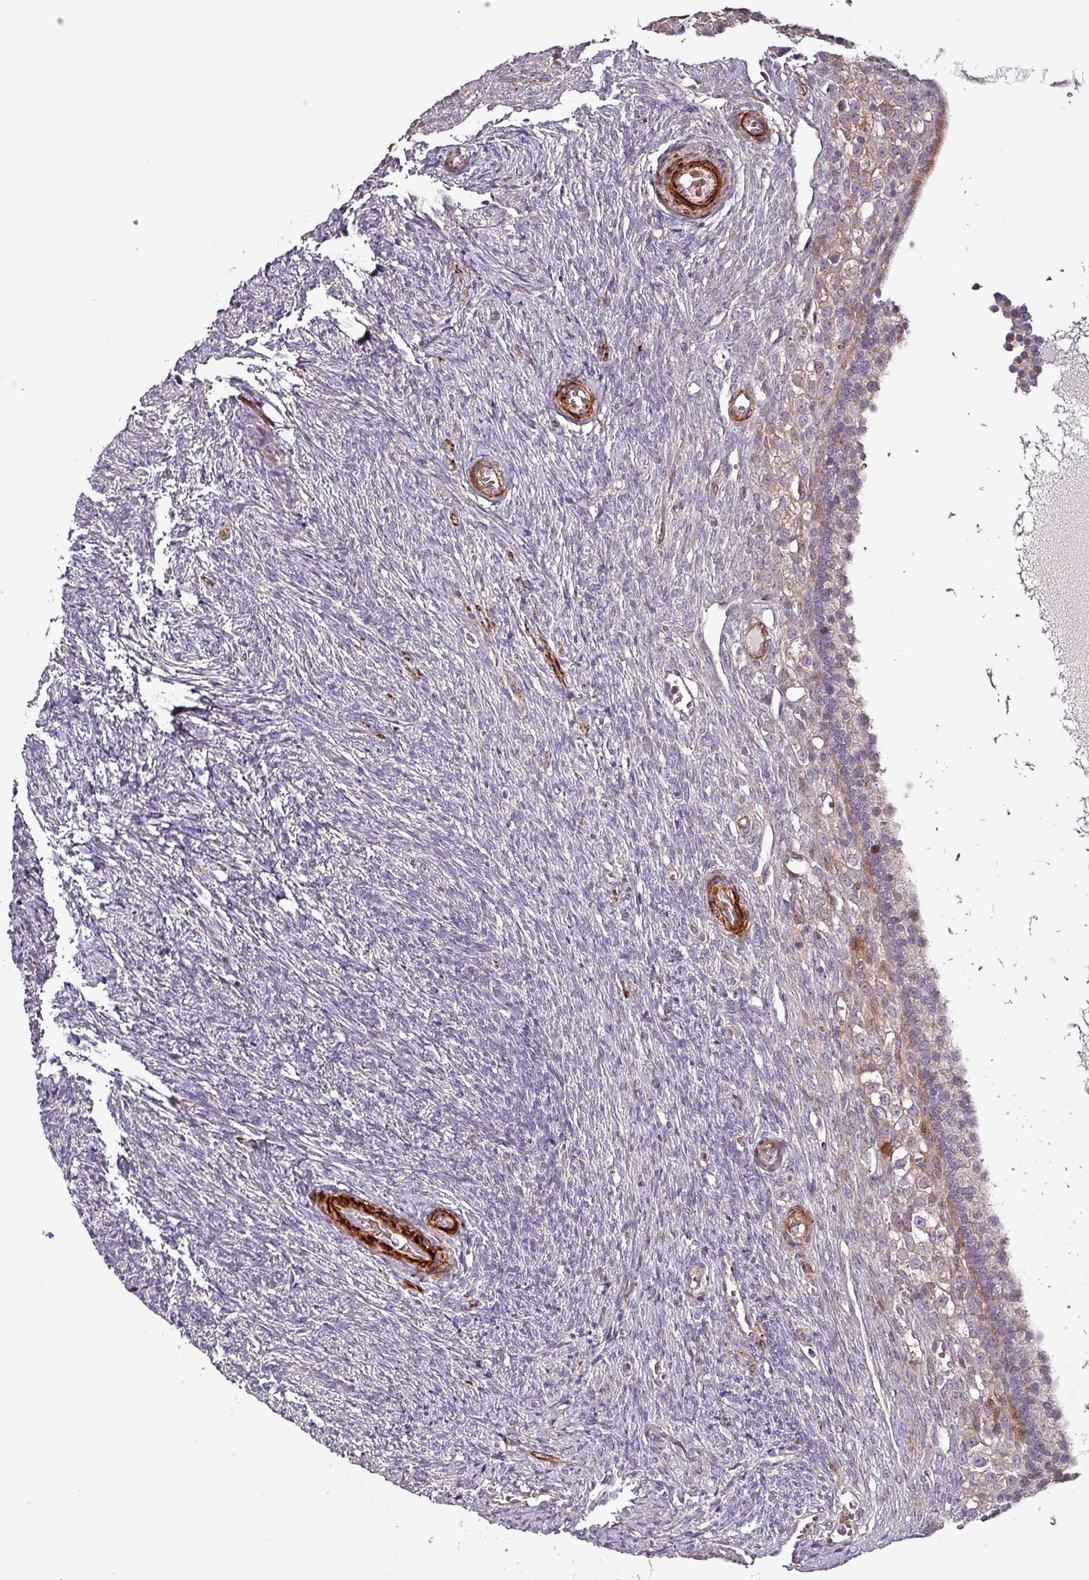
{"staining": {"intensity": "negative", "quantity": "none", "location": "none"}, "tissue": "ovary", "cell_type": "Ovarian stroma cells", "image_type": "normal", "snomed": [{"axis": "morphology", "description": "Normal tissue, NOS"}, {"axis": "topography", "description": "Ovary"}], "caption": "This is a micrograph of immunohistochemistry (IHC) staining of unremarkable ovary, which shows no positivity in ovarian stroma cells.", "gene": "TPRA1", "patient": {"sex": "female", "age": 41}}